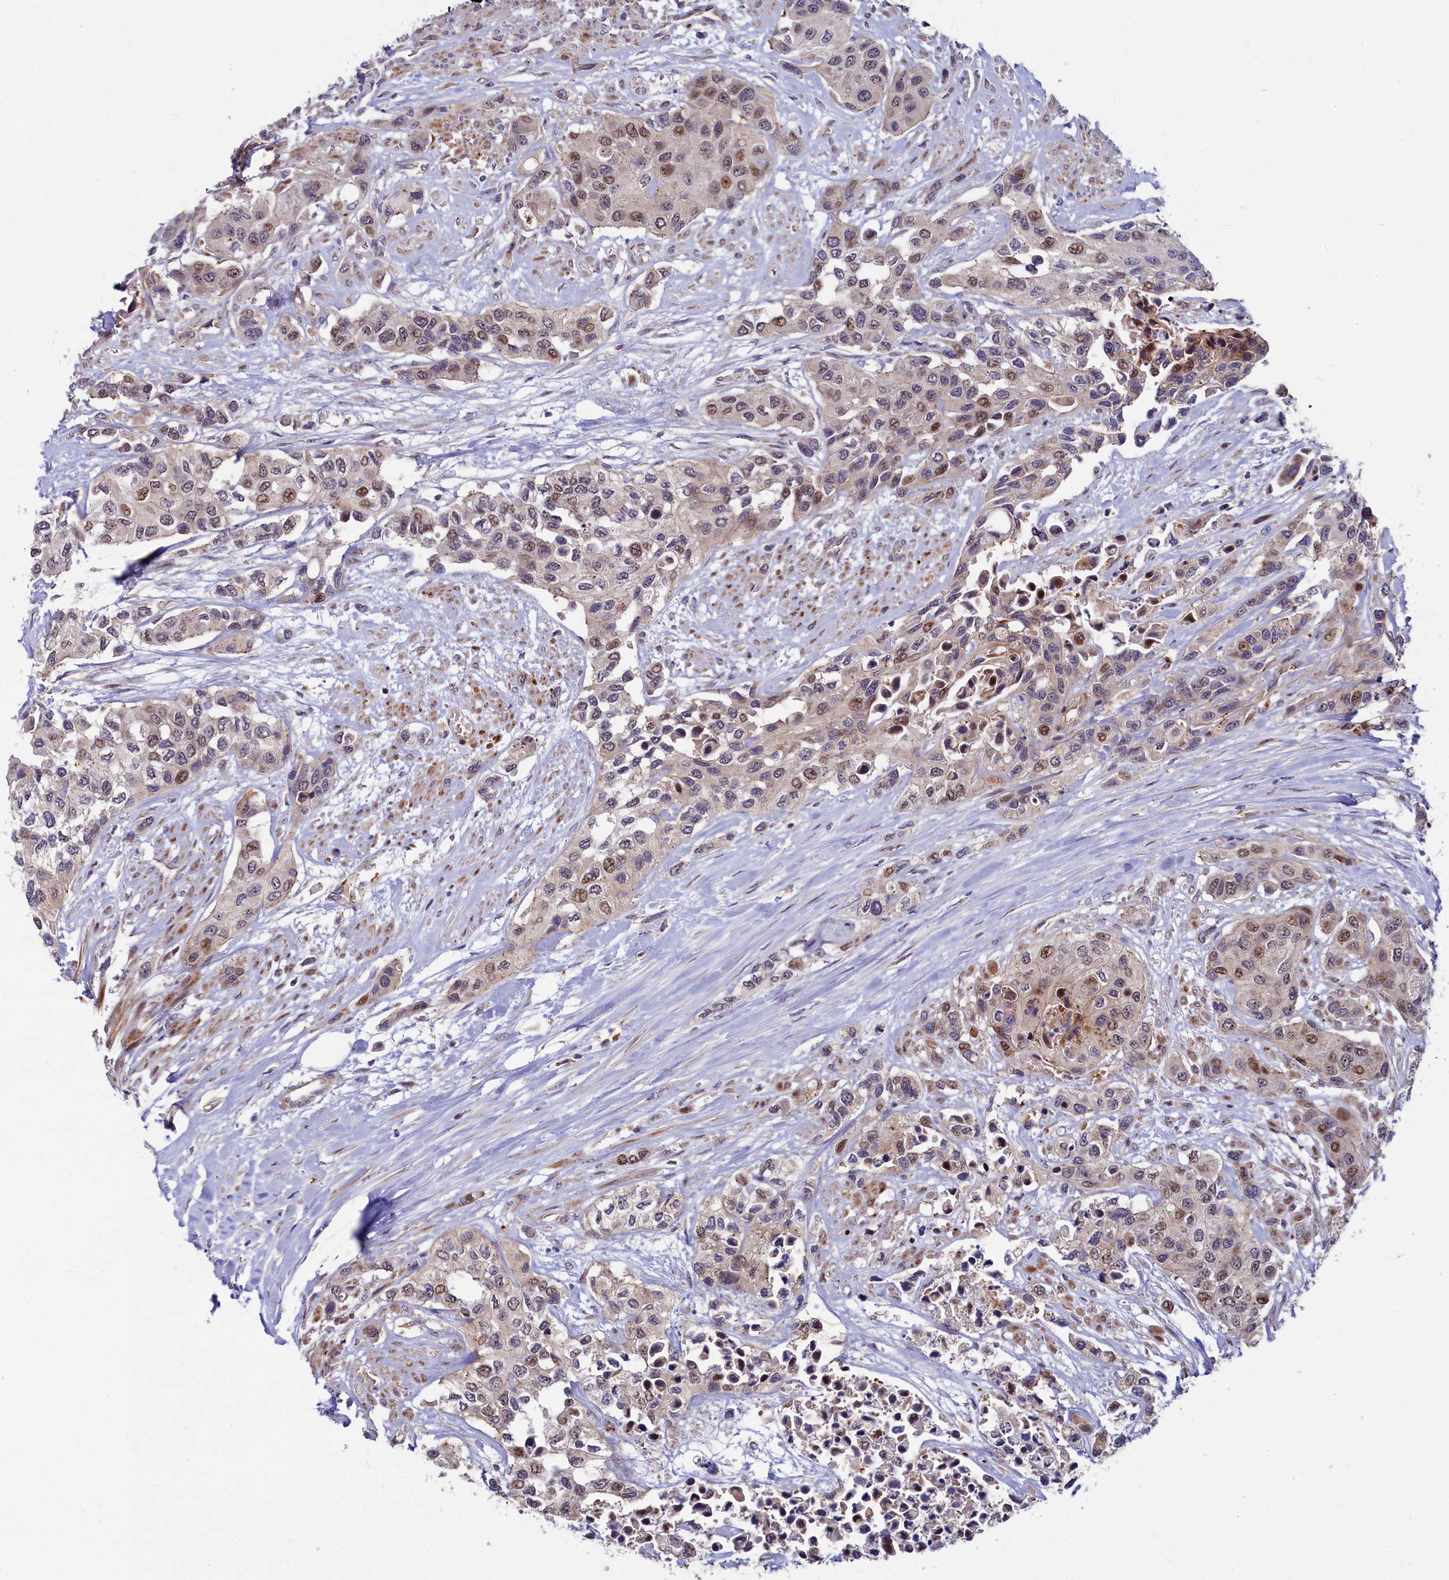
{"staining": {"intensity": "moderate", "quantity": "25%-75%", "location": "nuclear"}, "tissue": "urothelial cancer", "cell_type": "Tumor cells", "image_type": "cancer", "snomed": [{"axis": "morphology", "description": "Normal tissue, NOS"}, {"axis": "morphology", "description": "Urothelial carcinoma, High grade"}, {"axis": "topography", "description": "Vascular tissue"}, {"axis": "topography", "description": "Urinary bladder"}], "caption": "Brown immunohistochemical staining in urothelial cancer reveals moderate nuclear positivity in approximately 25%-75% of tumor cells.", "gene": "PIK3C3", "patient": {"sex": "female", "age": 56}}